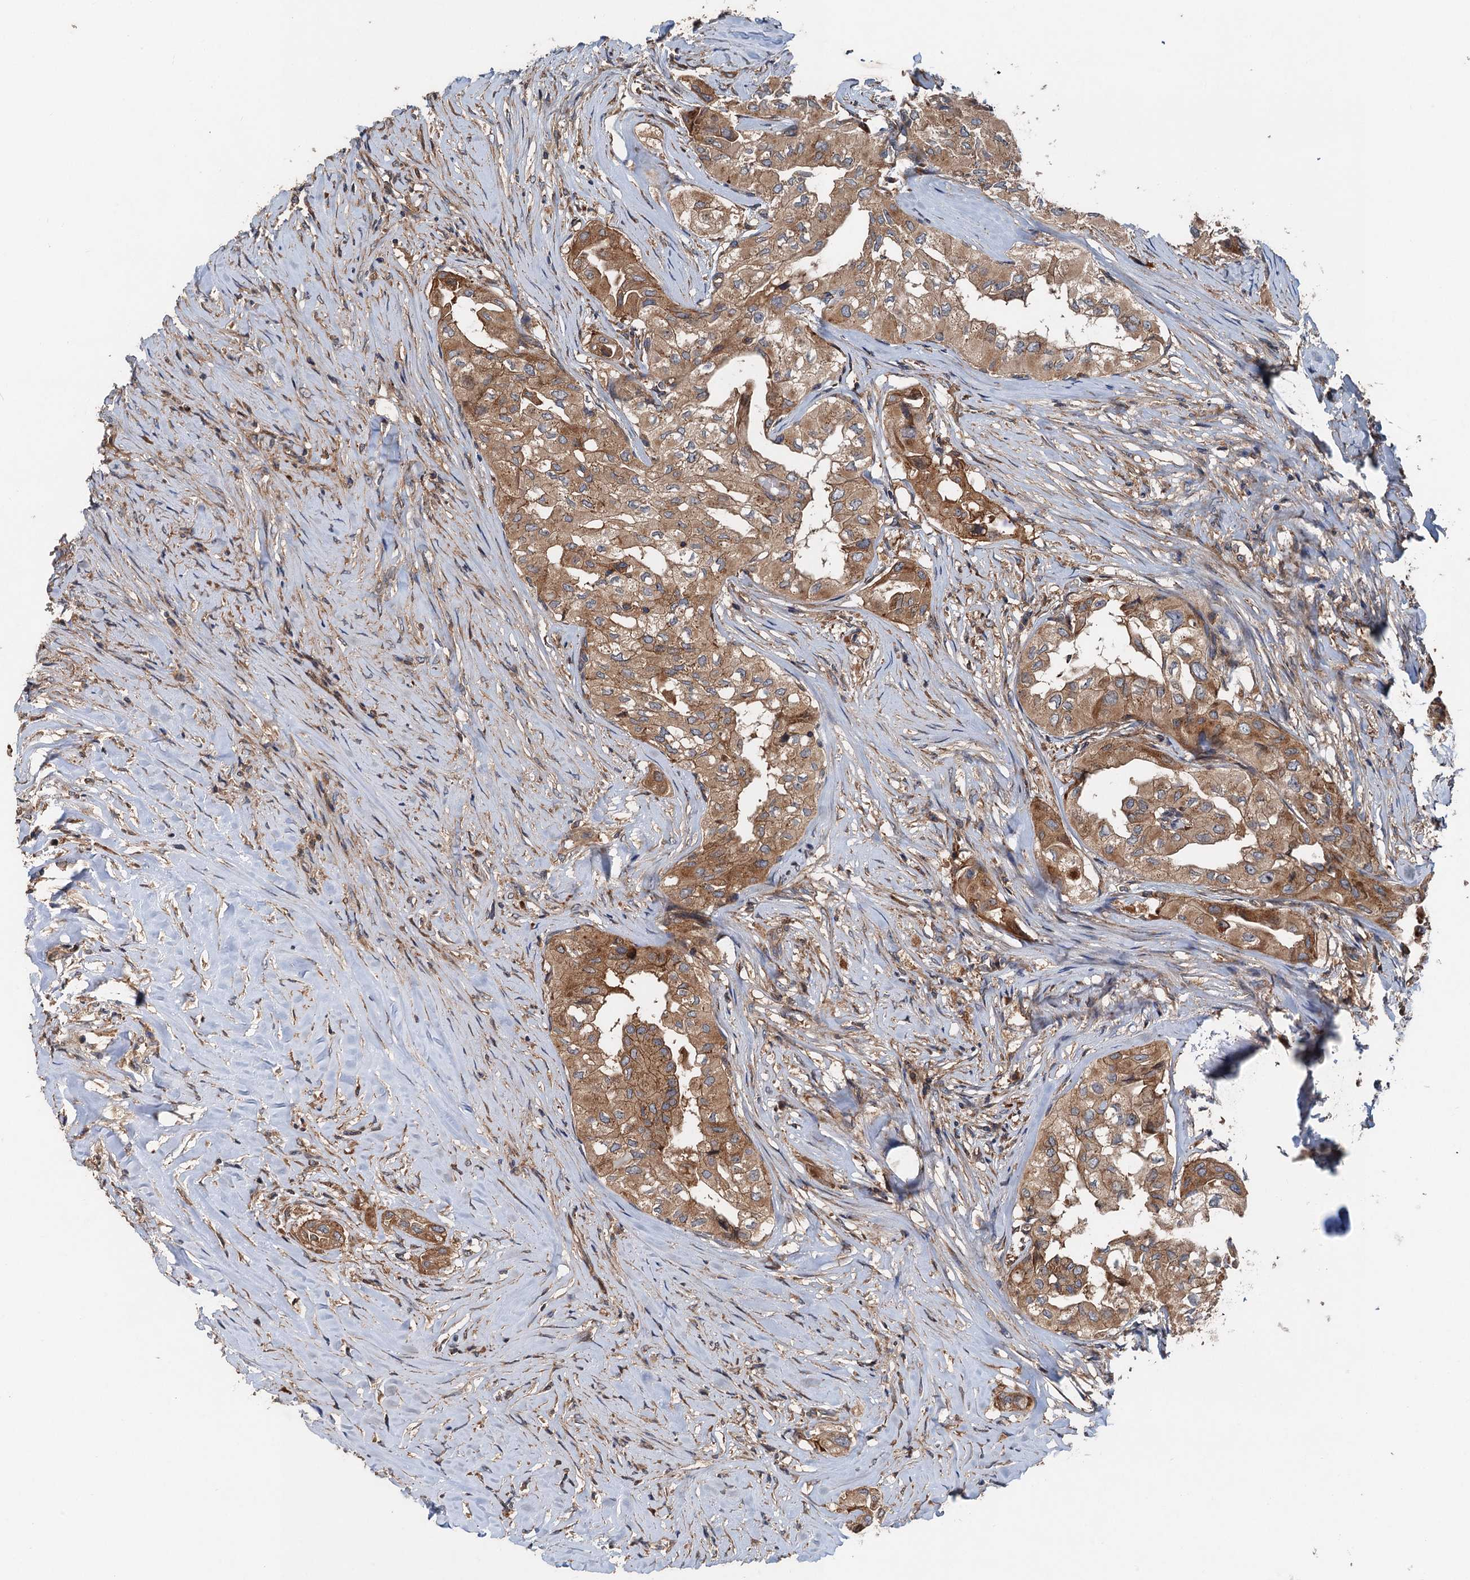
{"staining": {"intensity": "moderate", "quantity": ">75%", "location": "cytoplasmic/membranous"}, "tissue": "thyroid cancer", "cell_type": "Tumor cells", "image_type": "cancer", "snomed": [{"axis": "morphology", "description": "Papillary adenocarcinoma, NOS"}, {"axis": "topography", "description": "Thyroid gland"}], "caption": "Protein expression analysis of thyroid cancer reveals moderate cytoplasmic/membranous expression in about >75% of tumor cells. (Brightfield microscopy of DAB IHC at high magnification).", "gene": "COG3", "patient": {"sex": "female", "age": 59}}